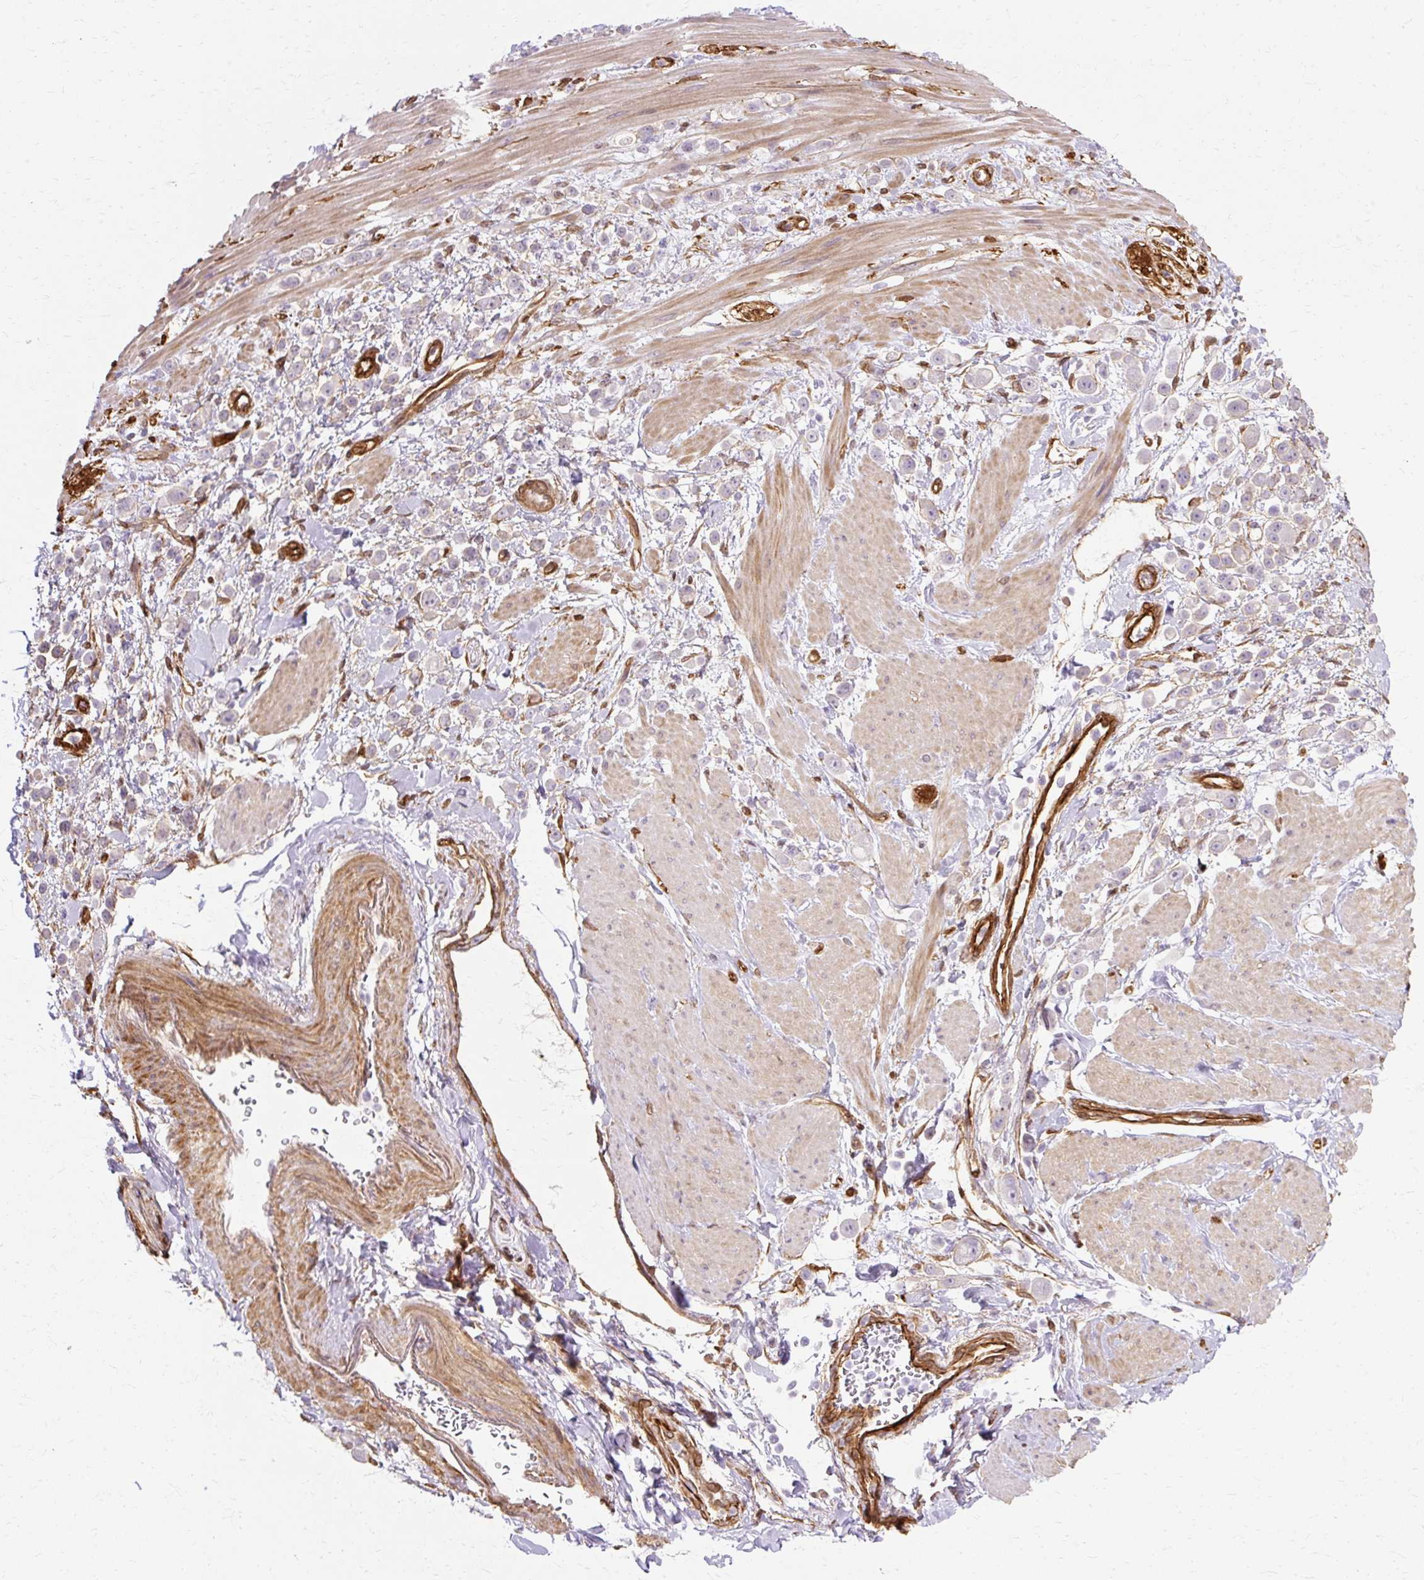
{"staining": {"intensity": "negative", "quantity": "none", "location": "none"}, "tissue": "pancreatic cancer", "cell_type": "Tumor cells", "image_type": "cancer", "snomed": [{"axis": "morphology", "description": "Normal tissue, NOS"}, {"axis": "morphology", "description": "Adenocarcinoma, NOS"}, {"axis": "topography", "description": "Pancreas"}], "caption": "Tumor cells are negative for brown protein staining in pancreatic adenocarcinoma.", "gene": "CNN3", "patient": {"sex": "female", "age": 64}}